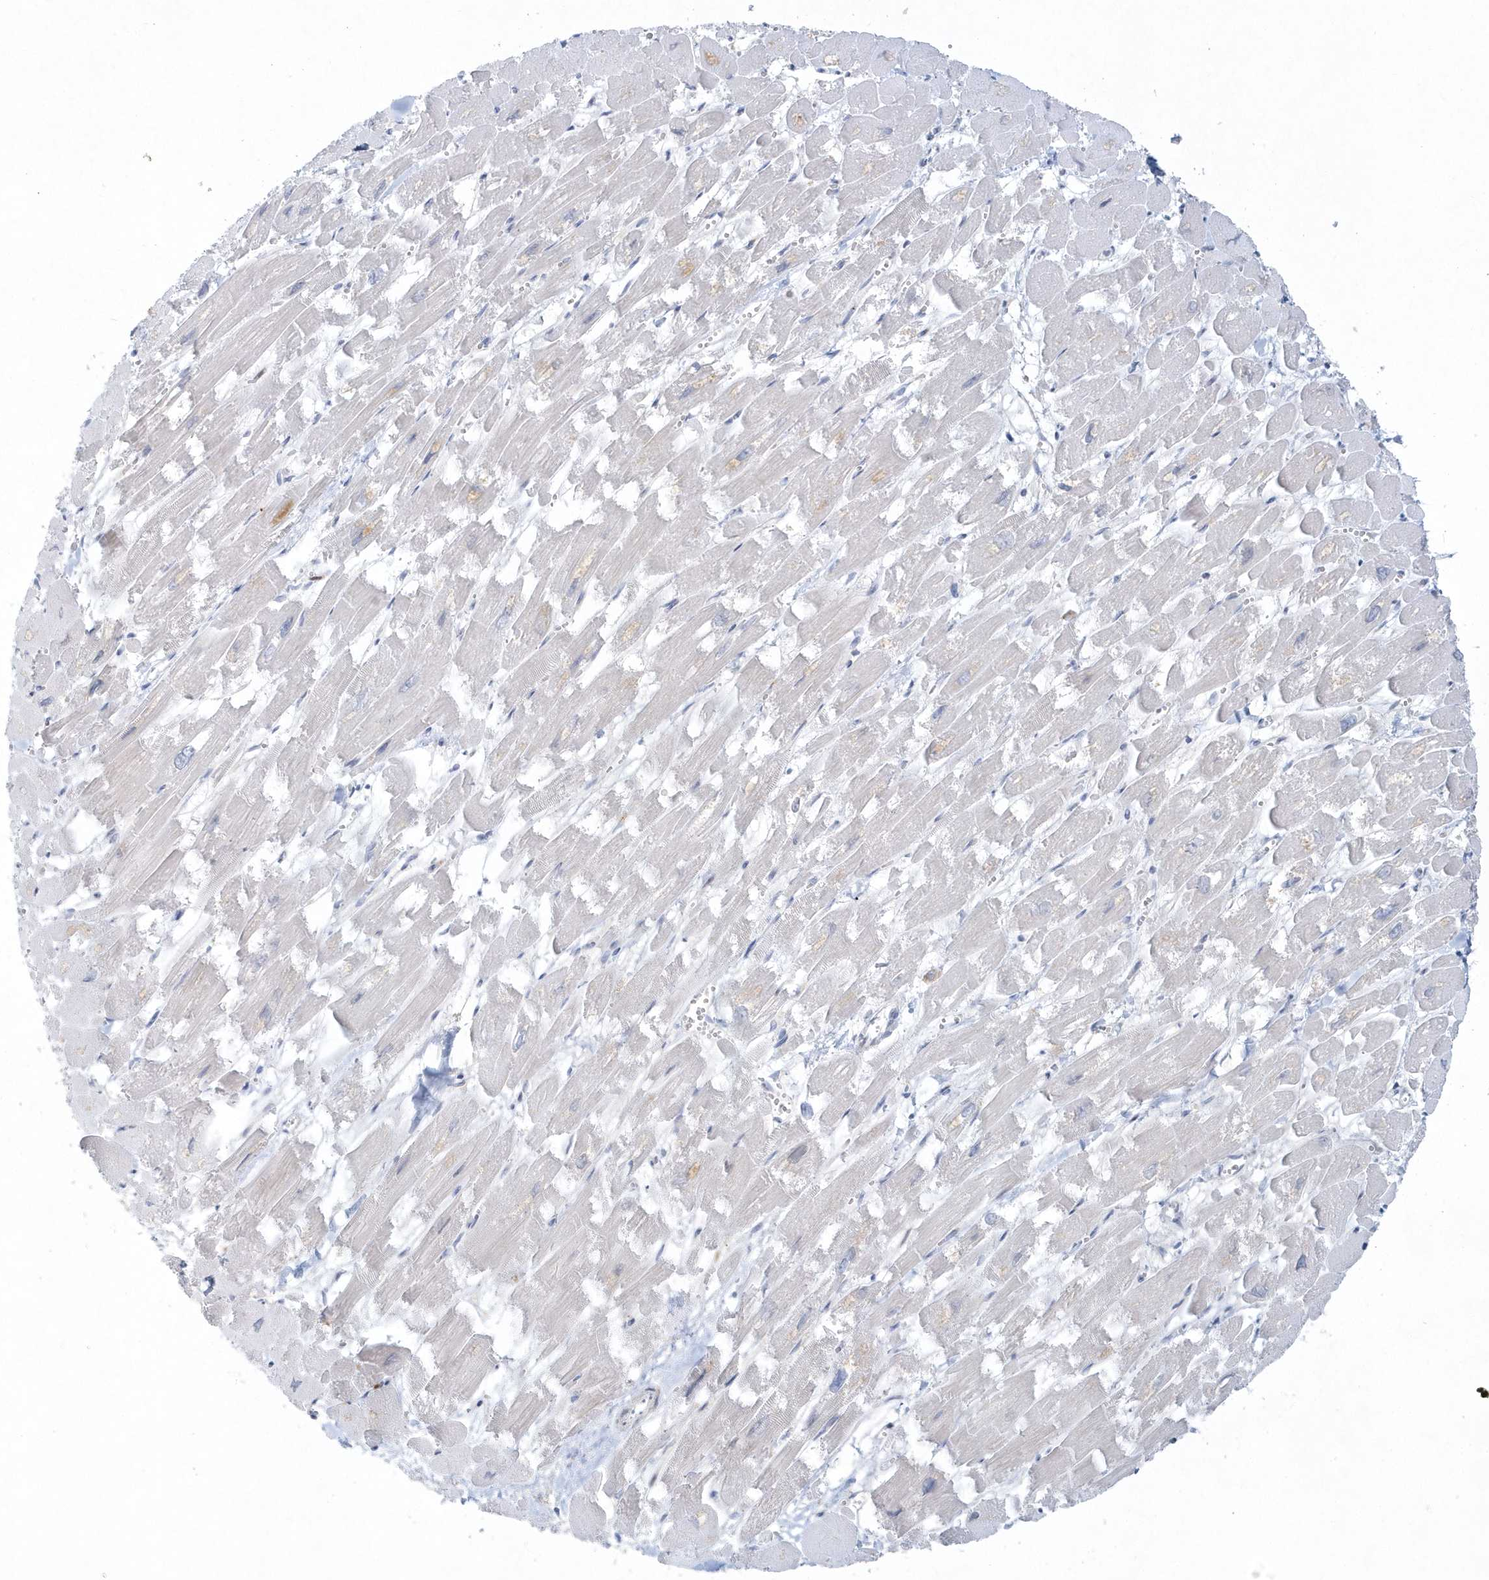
{"staining": {"intensity": "weak", "quantity": "<25%", "location": "cytoplasmic/membranous"}, "tissue": "heart muscle", "cell_type": "Cardiomyocytes", "image_type": "normal", "snomed": [{"axis": "morphology", "description": "Normal tissue, NOS"}, {"axis": "topography", "description": "Heart"}], "caption": "IHC photomicrograph of benign heart muscle: human heart muscle stained with DAB (3,3'-diaminobenzidine) displays no significant protein expression in cardiomyocytes.", "gene": "DNAH1", "patient": {"sex": "male", "age": 54}}